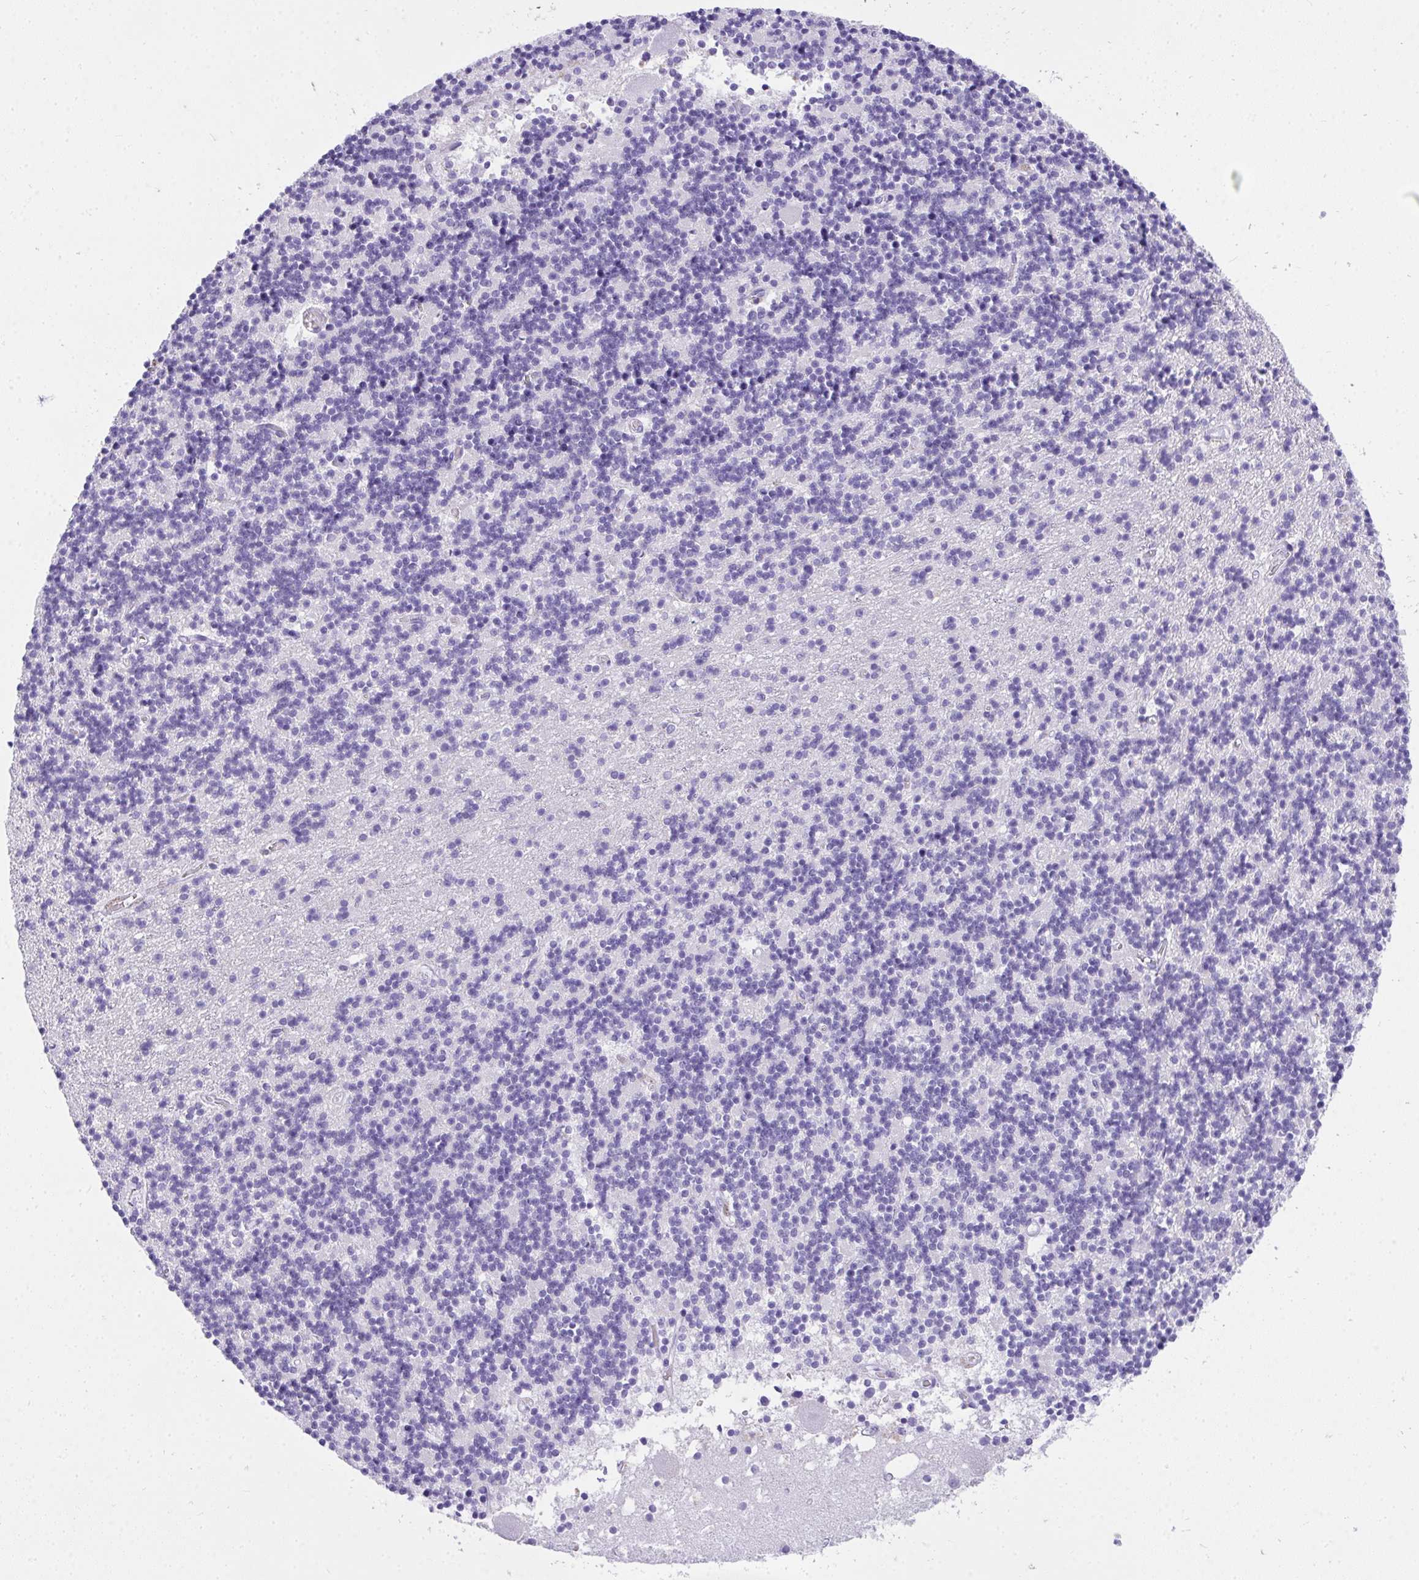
{"staining": {"intensity": "negative", "quantity": "none", "location": "none"}, "tissue": "cerebellum", "cell_type": "Cells in granular layer", "image_type": "normal", "snomed": [{"axis": "morphology", "description": "Normal tissue, NOS"}, {"axis": "topography", "description": "Cerebellum"}], "caption": "Immunohistochemistry histopathology image of unremarkable human cerebellum stained for a protein (brown), which shows no staining in cells in granular layer.", "gene": "AVIL", "patient": {"sex": "male", "age": 54}}